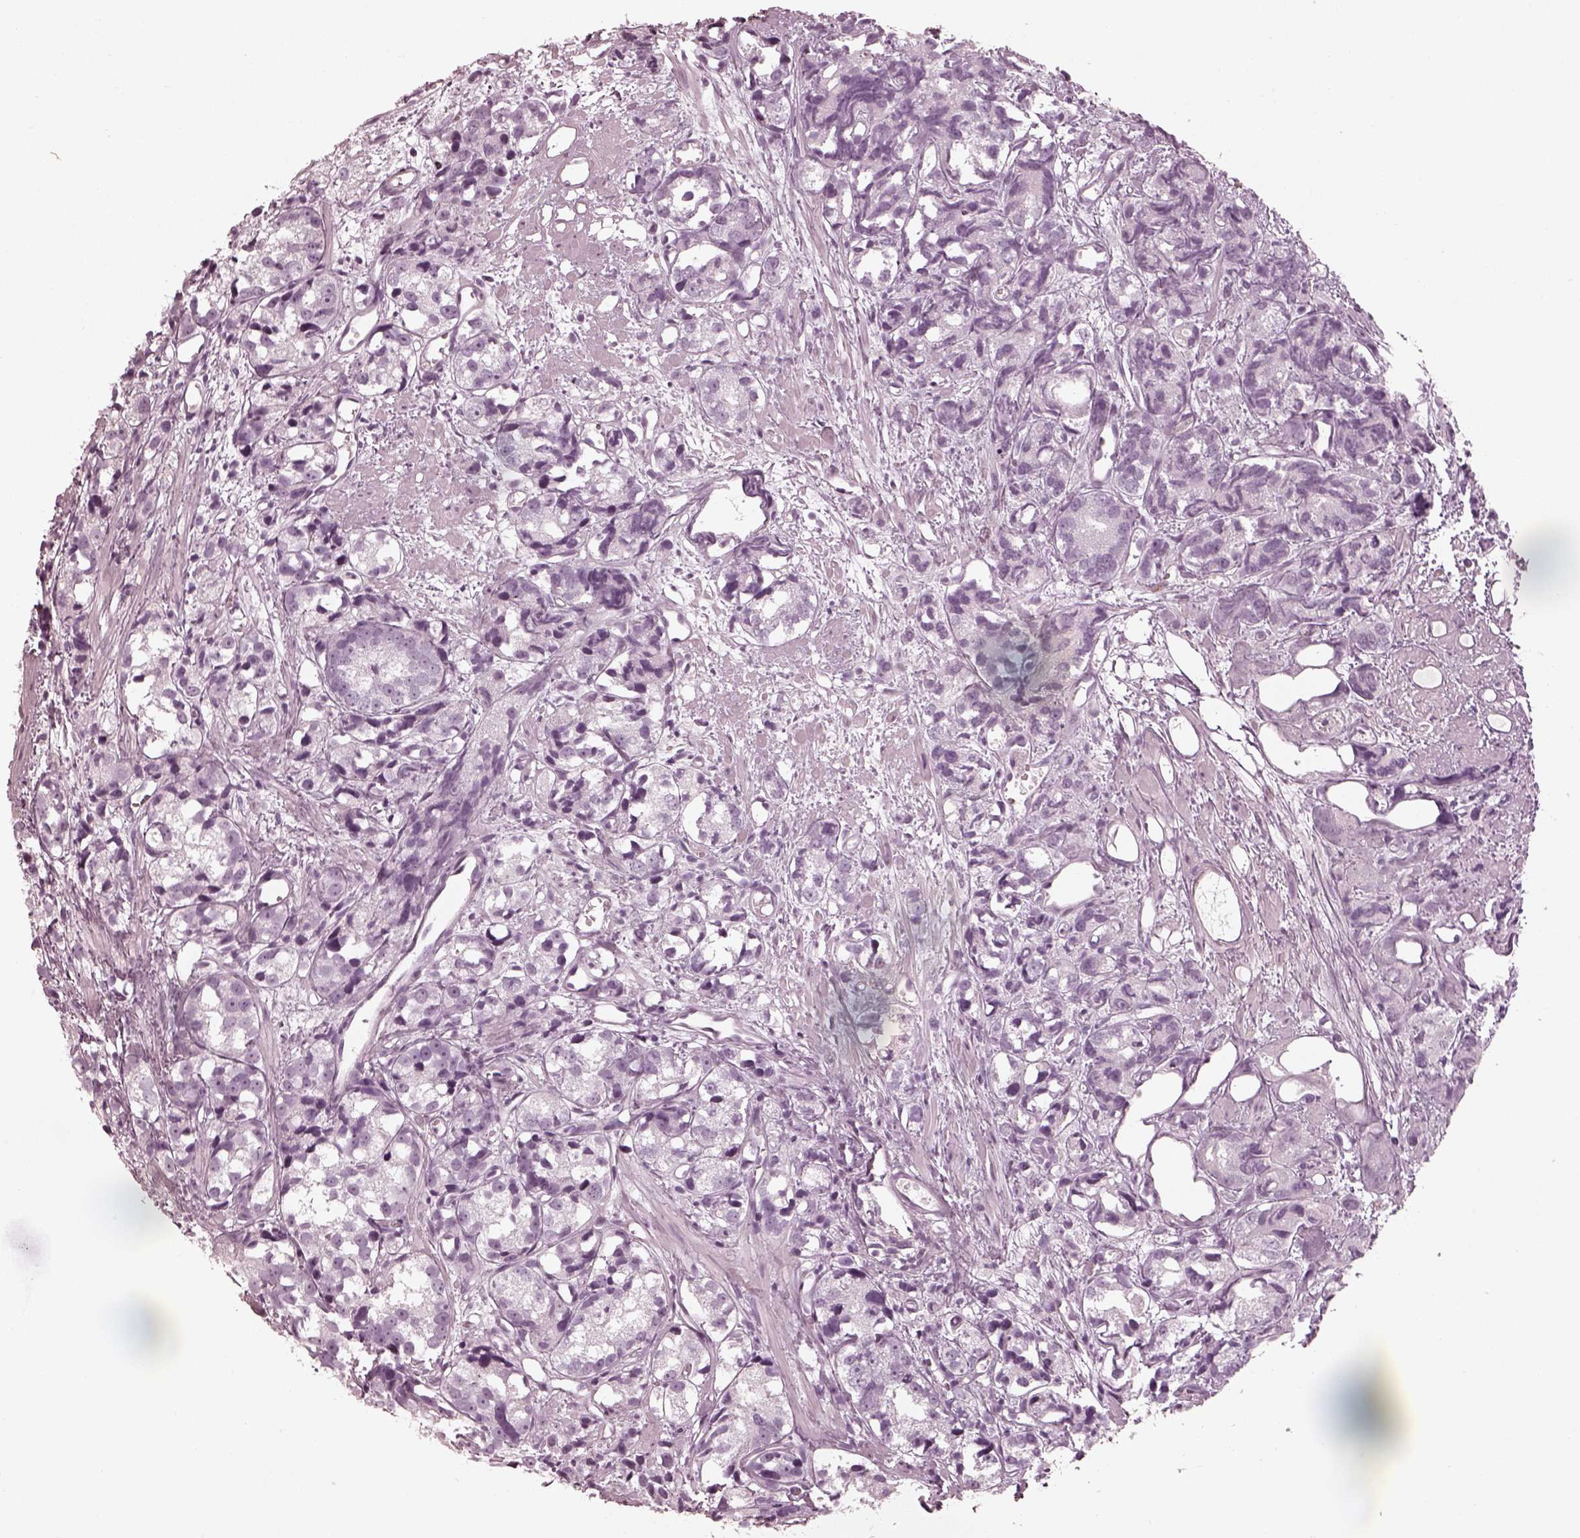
{"staining": {"intensity": "negative", "quantity": "none", "location": "none"}, "tissue": "prostate cancer", "cell_type": "Tumor cells", "image_type": "cancer", "snomed": [{"axis": "morphology", "description": "Adenocarcinoma, High grade"}, {"axis": "topography", "description": "Prostate"}], "caption": "Immunohistochemical staining of prostate high-grade adenocarcinoma displays no significant positivity in tumor cells.", "gene": "OPN4", "patient": {"sex": "male", "age": 77}}